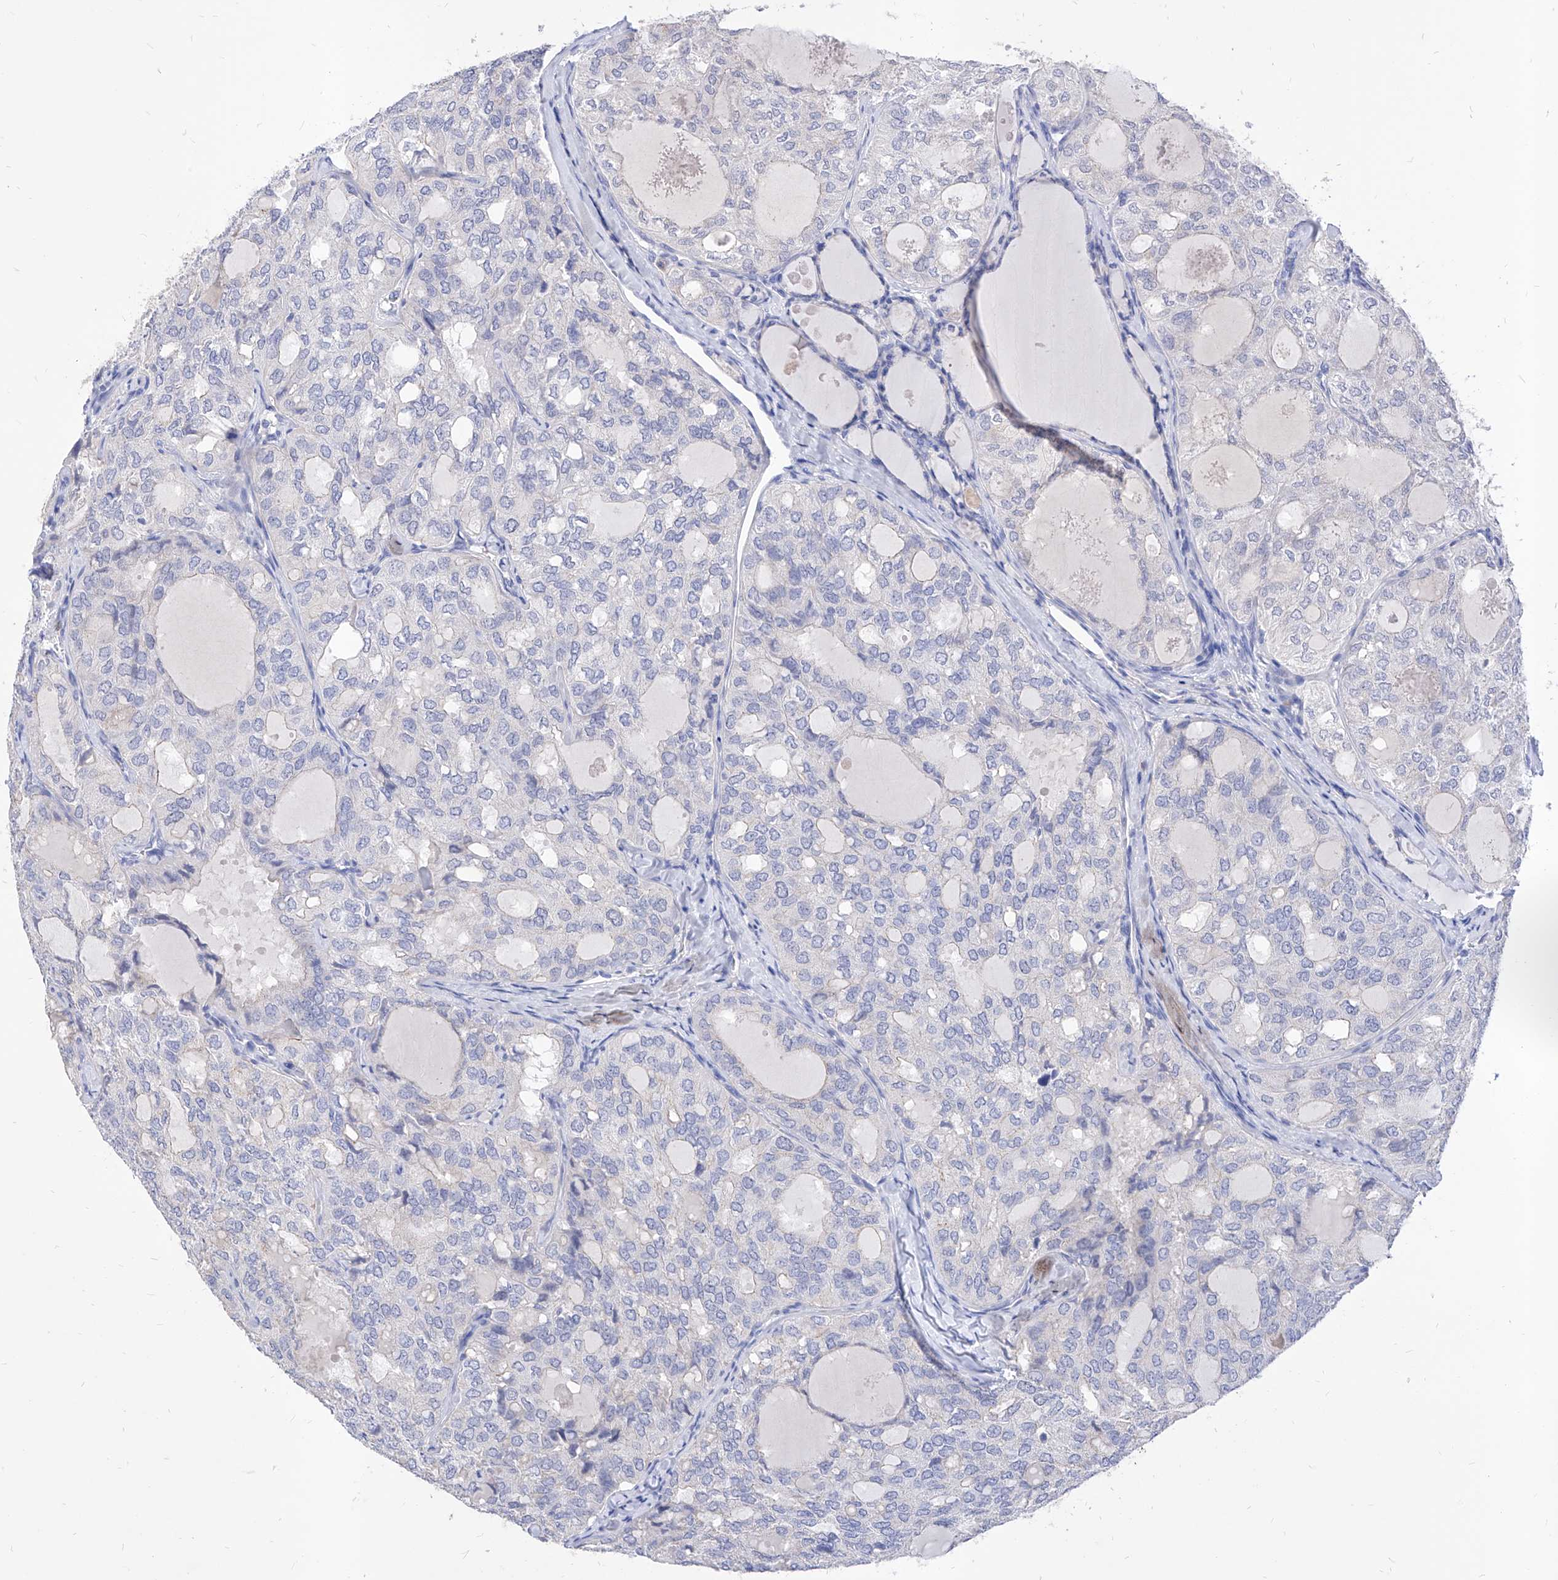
{"staining": {"intensity": "negative", "quantity": "none", "location": "none"}, "tissue": "thyroid cancer", "cell_type": "Tumor cells", "image_type": "cancer", "snomed": [{"axis": "morphology", "description": "Follicular adenoma carcinoma, NOS"}, {"axis": "topography", "description": "Thyroid gland"}], "caption": "Immunohistochemistry (IHC) micrograph of human thyroid cancer (follicular adenoma carcinoma) stained for a protein (brown), which exhibits no staining in tumor cells. (DAB (3,3'-diaminobenzidine) immunohistochemistry with hematoxylin counter stain).", "gene": "VAX1", "patient": {"sex": "male", "age": 75}}